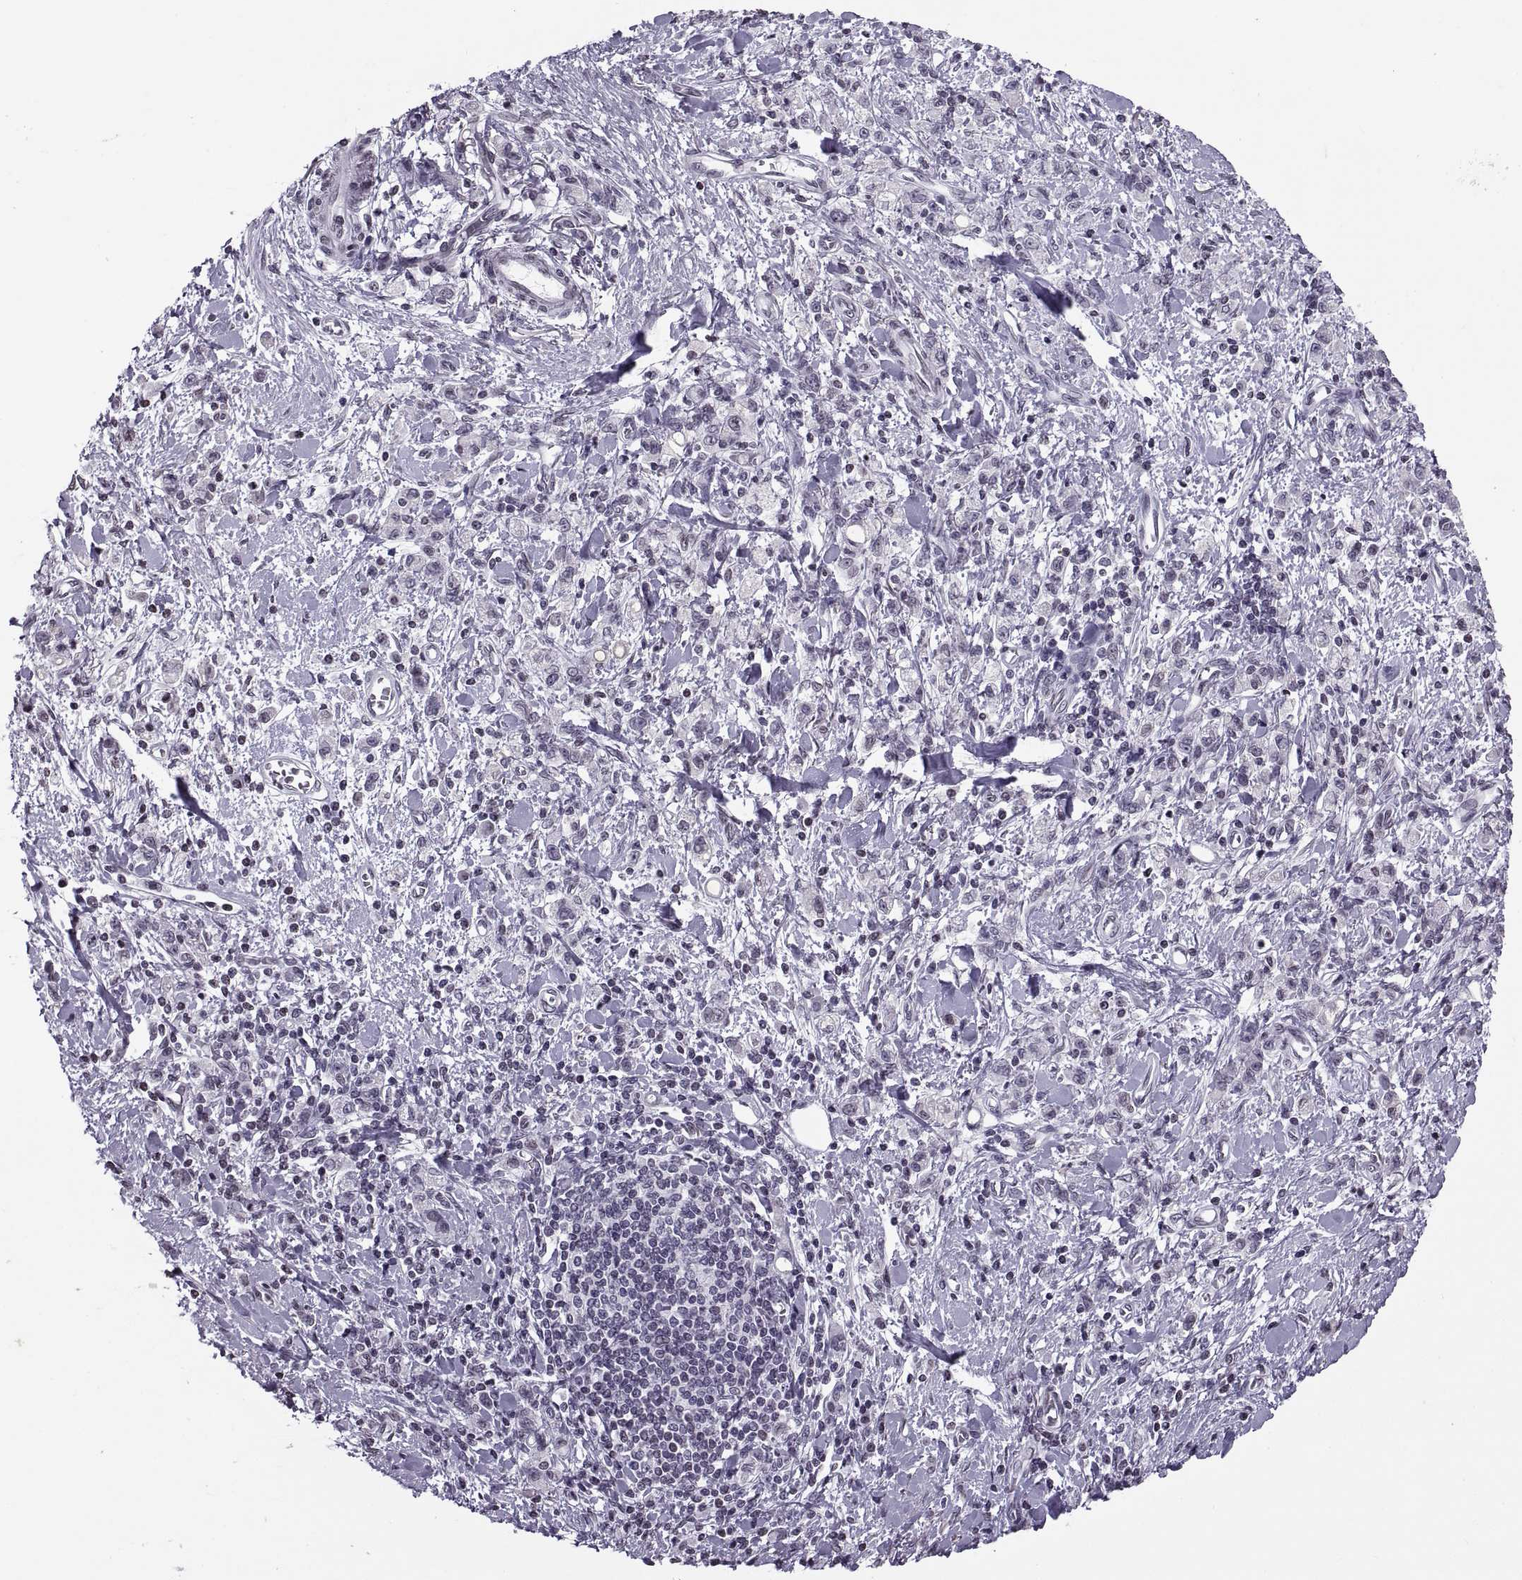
{"staining": {"intensity": "negative", "quantity": "none", "location": "none"}, "tissue": "stomach cancer", "cell_type": "Tumor cells", "image_type": "cancer", "snomed": [{"axis": "morphology", "description": "Adenocarcinoma, NOS"}, {"axis": "topography", "description": "Stomach"}], "caption": "Tumor cells show no significant protein positivity in stomach cancer (adenocarcinoma).", "gene": "H1-8", "patient": {"sex": "male", "age": 77}}